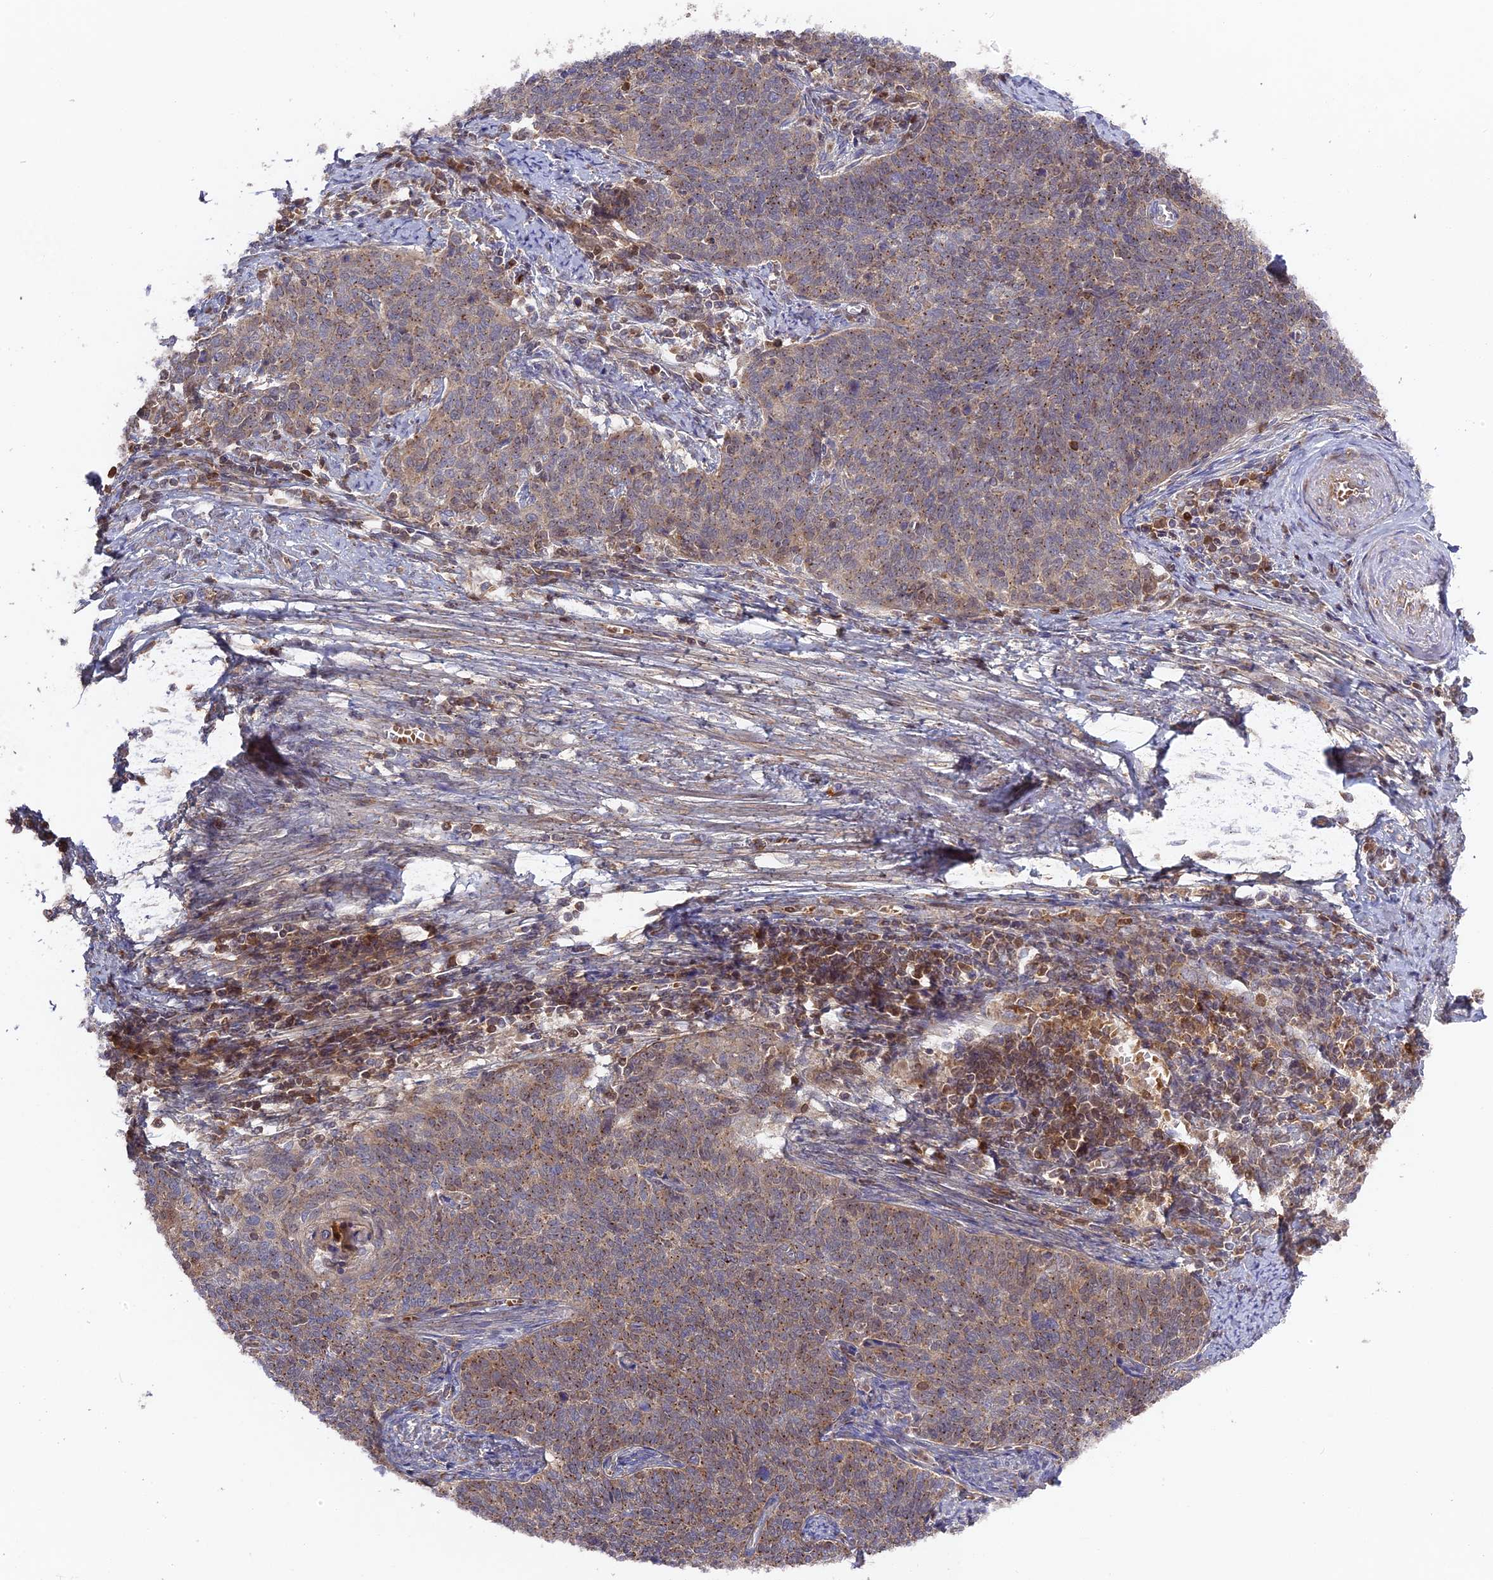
{"staining": {"intensity": "weak", "quantity": "25%-75%", "location": "cytoplasmic/membranous"}, "tissue": "cervical cancer", "cell_type": "Tumor cells", "image_type": "cancer", "snomed": [{"axis": "morphology", "description": "Squamous cell carcinoma, NOS"}, {"axis": "topography", "description": "Cervix"}], "caption": "Immunohistochemistry (IHC) photomicrograph of human squamous cell carcinoma (cervical) stained for a protein (brown), which demonstrates low levels of weak cytoplasmic/membranous positivity in approximately 25%-75% of tumor cells.", "gene": "RPIA", "patient": {"sex": "female", "age": 39}}